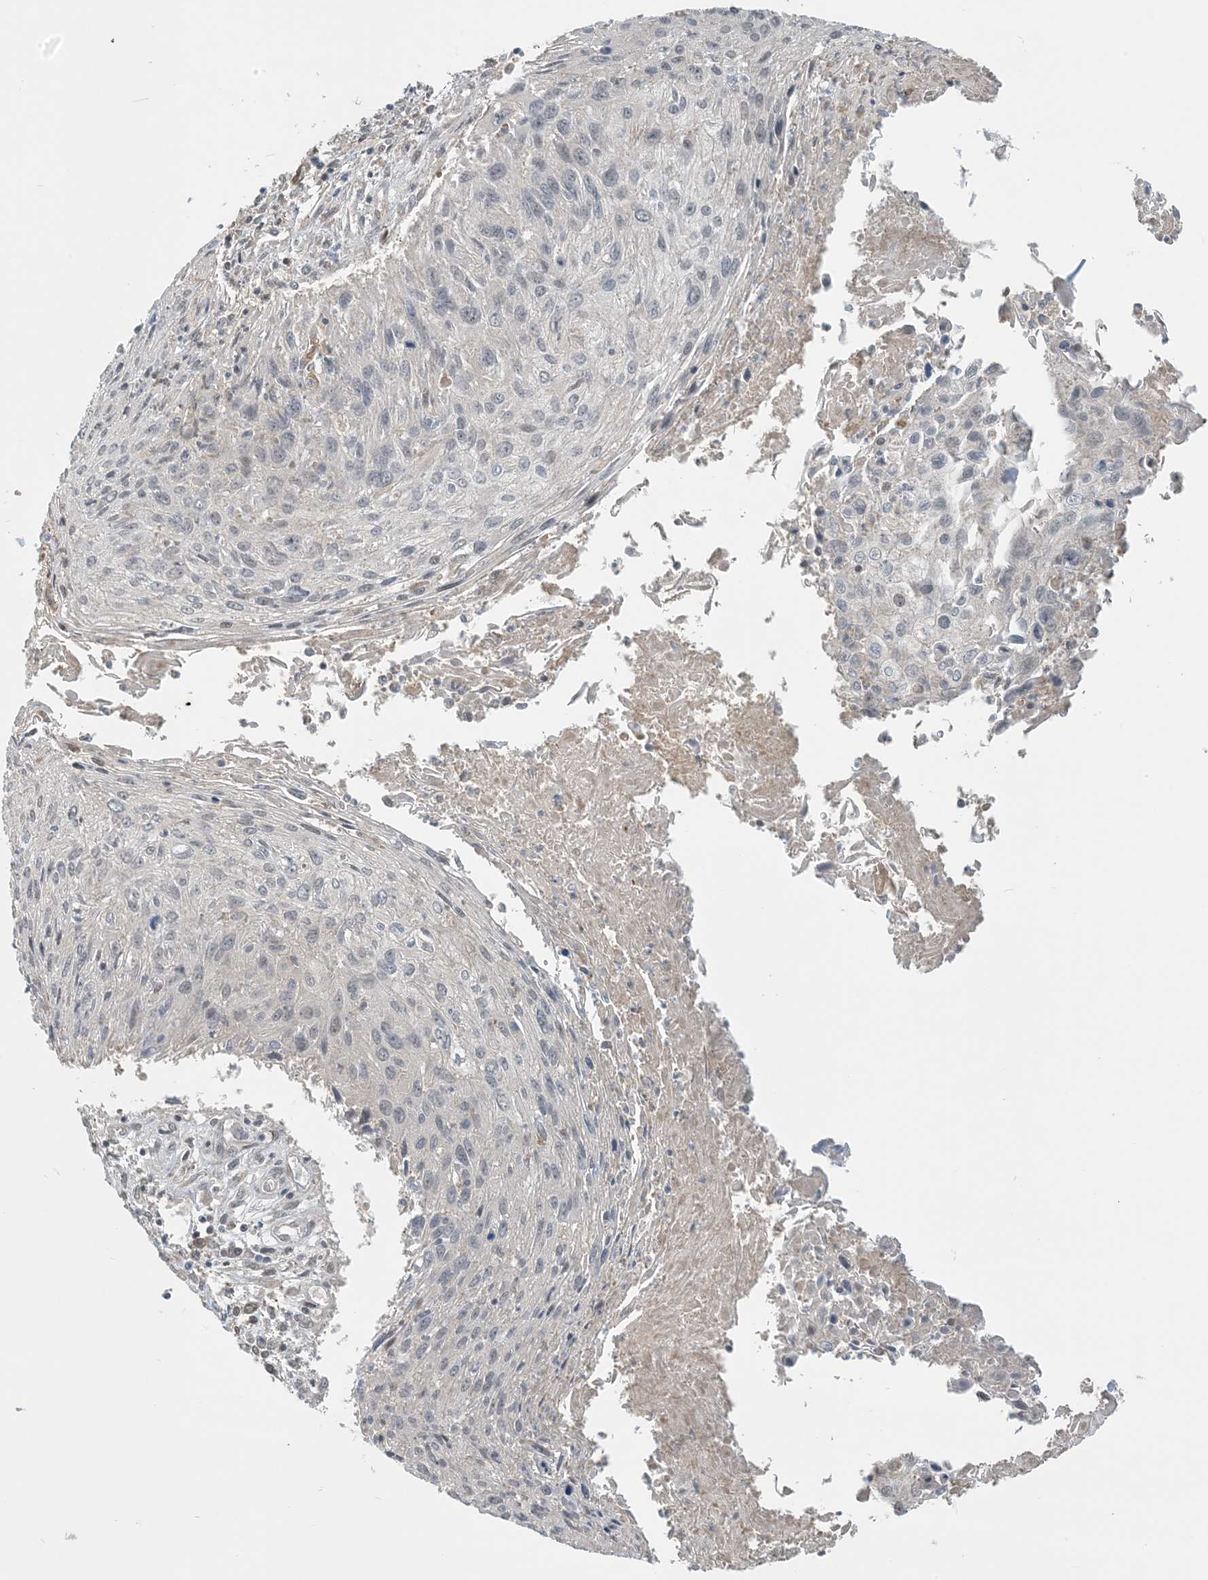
{"staining": {"intensity": "negative", "quantity": "none", "location": "none"}, "tissue": "cervical cancer", "cell_type": "Tumor cells", "image_type": "cancer", "snomed": [{"axis": "morphology", "description": "Squamous cell carcinoma, NOS"}, {"axis": "topography", "description": "Cervix"}], "caption": "This micrograph is of cervical cancer (squamous cell carcinoma) stained with IHC to label a protein in brown with the nuclei are counter-stained blue. There is no positivity in tumor cells.", "gene": "ZBTB3", "patient": {"sex": "female", "age": 51}}